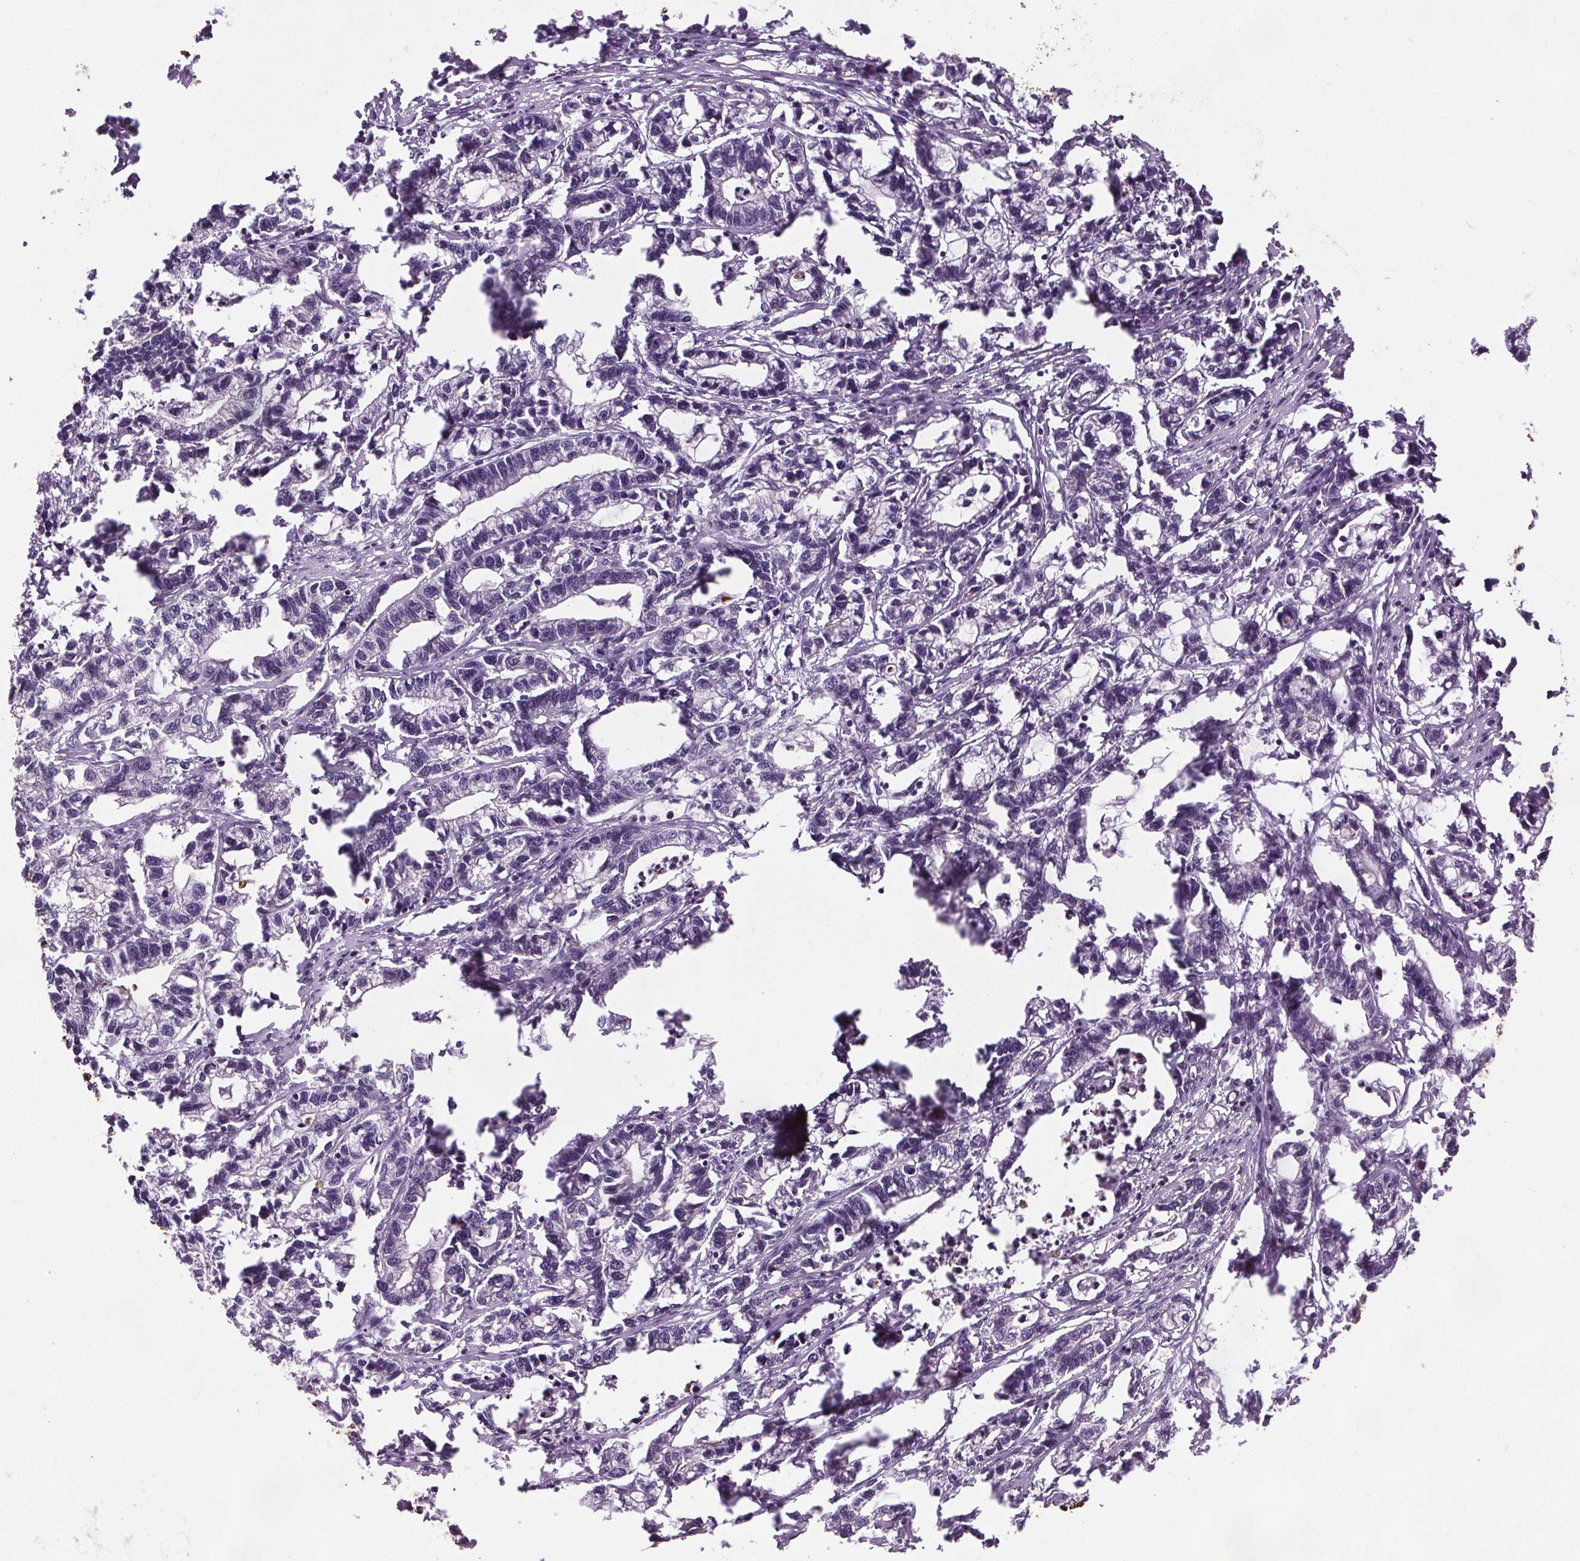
{"staining": {"intensity": "negative", "quantity": "none", "location": "none"}, "tissue": "stomach cancer", "cell_type": "Tumor cells", "image_type": "cancer", "snomed": [{"axis": "morphology", "description": "Adenocarcinoma, NOS"}, {"axis": "topography", "description": "Stomach"}], "caption": "Tumor cells are negative for brown protein staining in stomach cancer (adenocarcinoma).", "gene": "SLC2A9", "patient": {"sex": "male", "age": 83}}